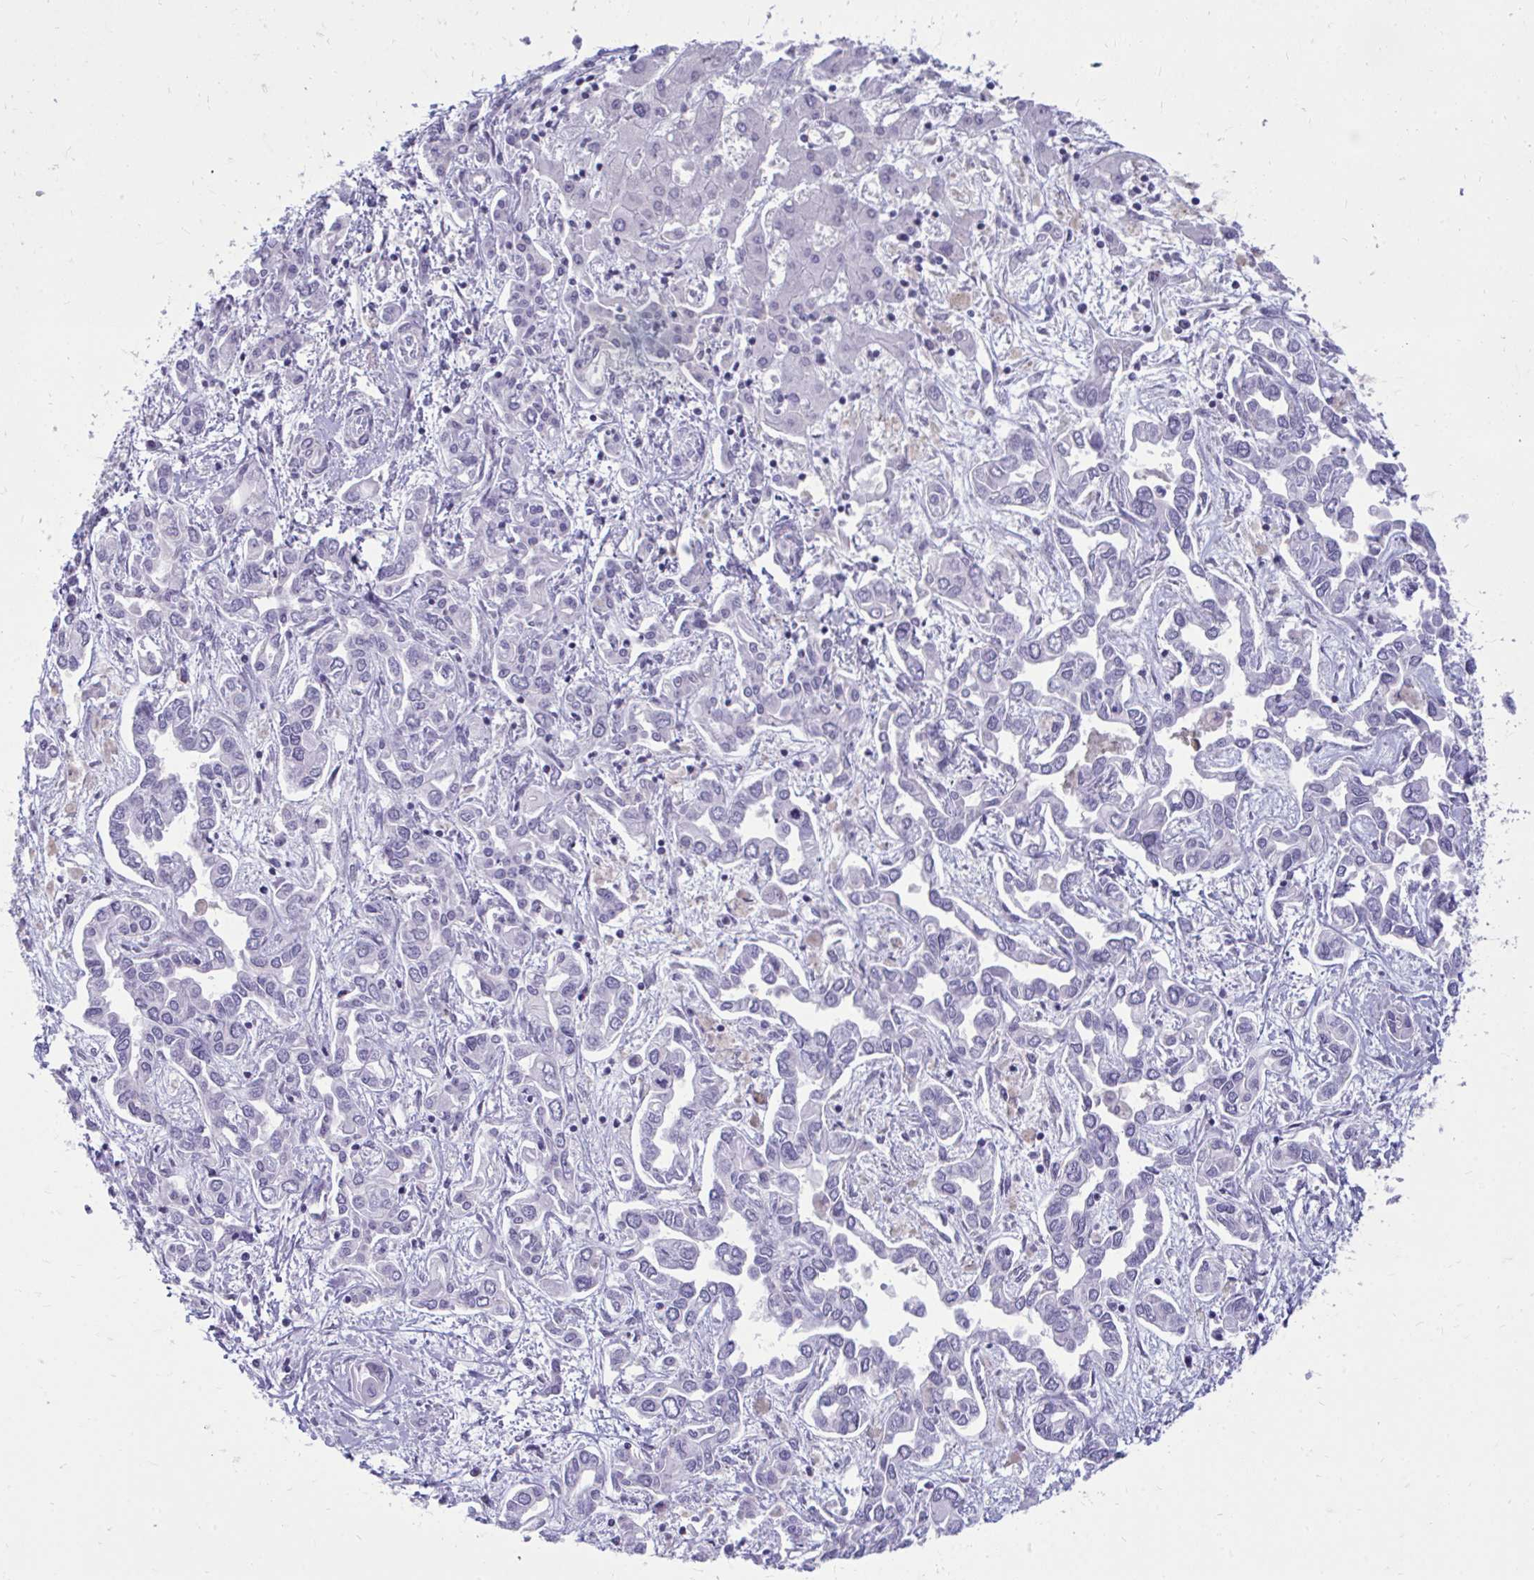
{"staining": {"intensity": "negative", "quantity": "none", "location": "none"}, "tissue": "liver cancer", "cell_type": "Tumor cells", "image_type": "cancer", "snomed": [{"axis": "morphology", "description": "Cholangiocarcinoma"}, {"axis": "topography", "description": "Liver"}], "caption": "The micrograph exhibits no staining of tumor cells in cholangiocarcinoma (liver).", "gene": "FABP3", "patient": {"sex": "female", "age": 64}}